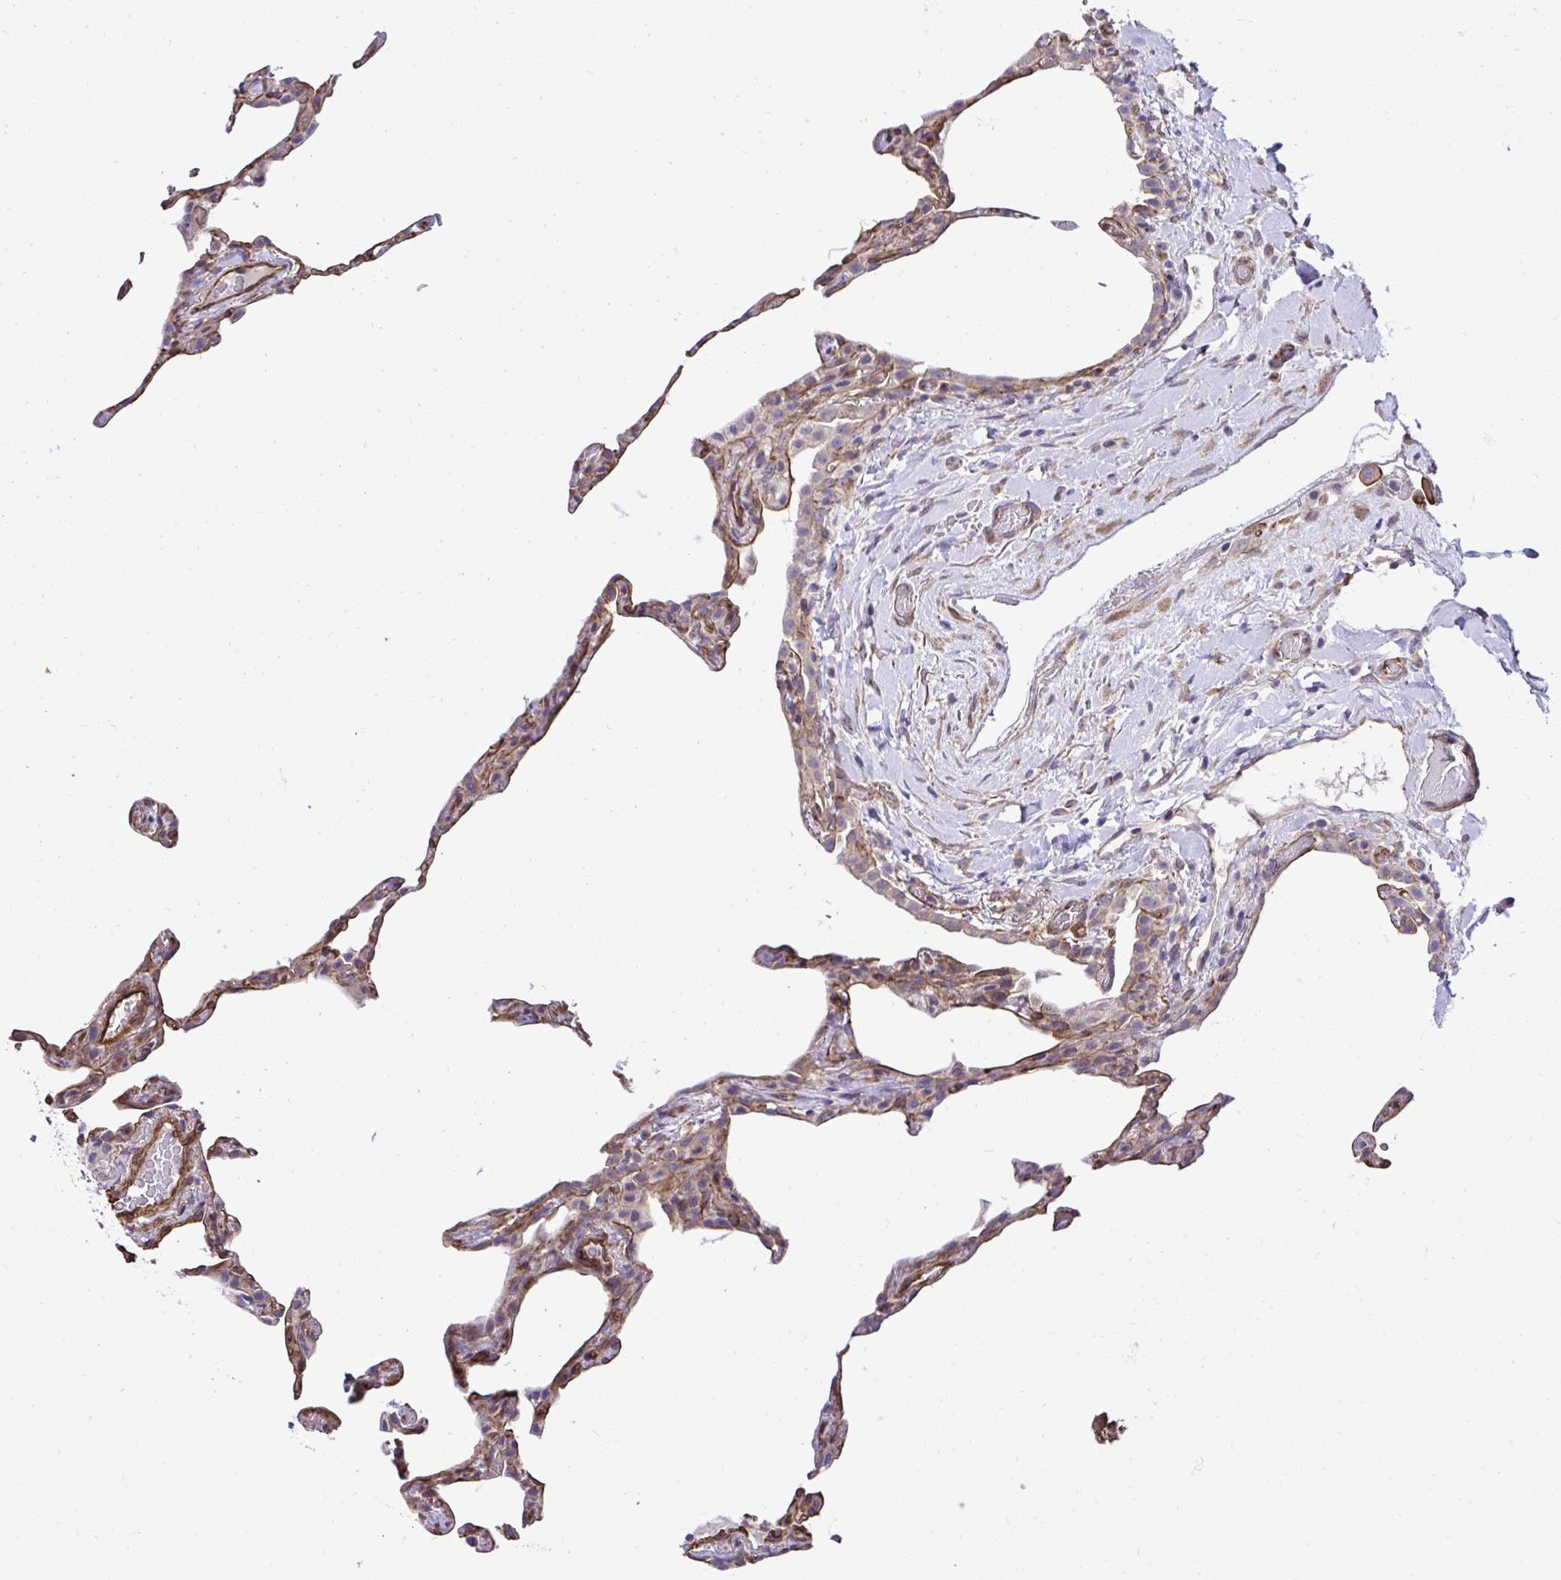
{"staining": {"intensity": "moderate", "quantity": ">75%", "location": "cytoplasmic/membranous"}, "tissue": "lung", "cell_type": "Alveolar cells", "image_type": "normal", "snomed": [{"axis": "morphology", "description": "Normal tissue, NOS"}, {"axis": "topography", "description": "Lung"}], "caption": "Immunohistochemistry (DAB (3,3'-diaminobenzidine)) staining of benign human lung reveals moderate cytoplasmic/membranous protein staining in approximately >75% of alveolar cells. Nuclei are stained in blue.", "gene": "TRIM52", "patient": {"sex": "female", "age": 57}}